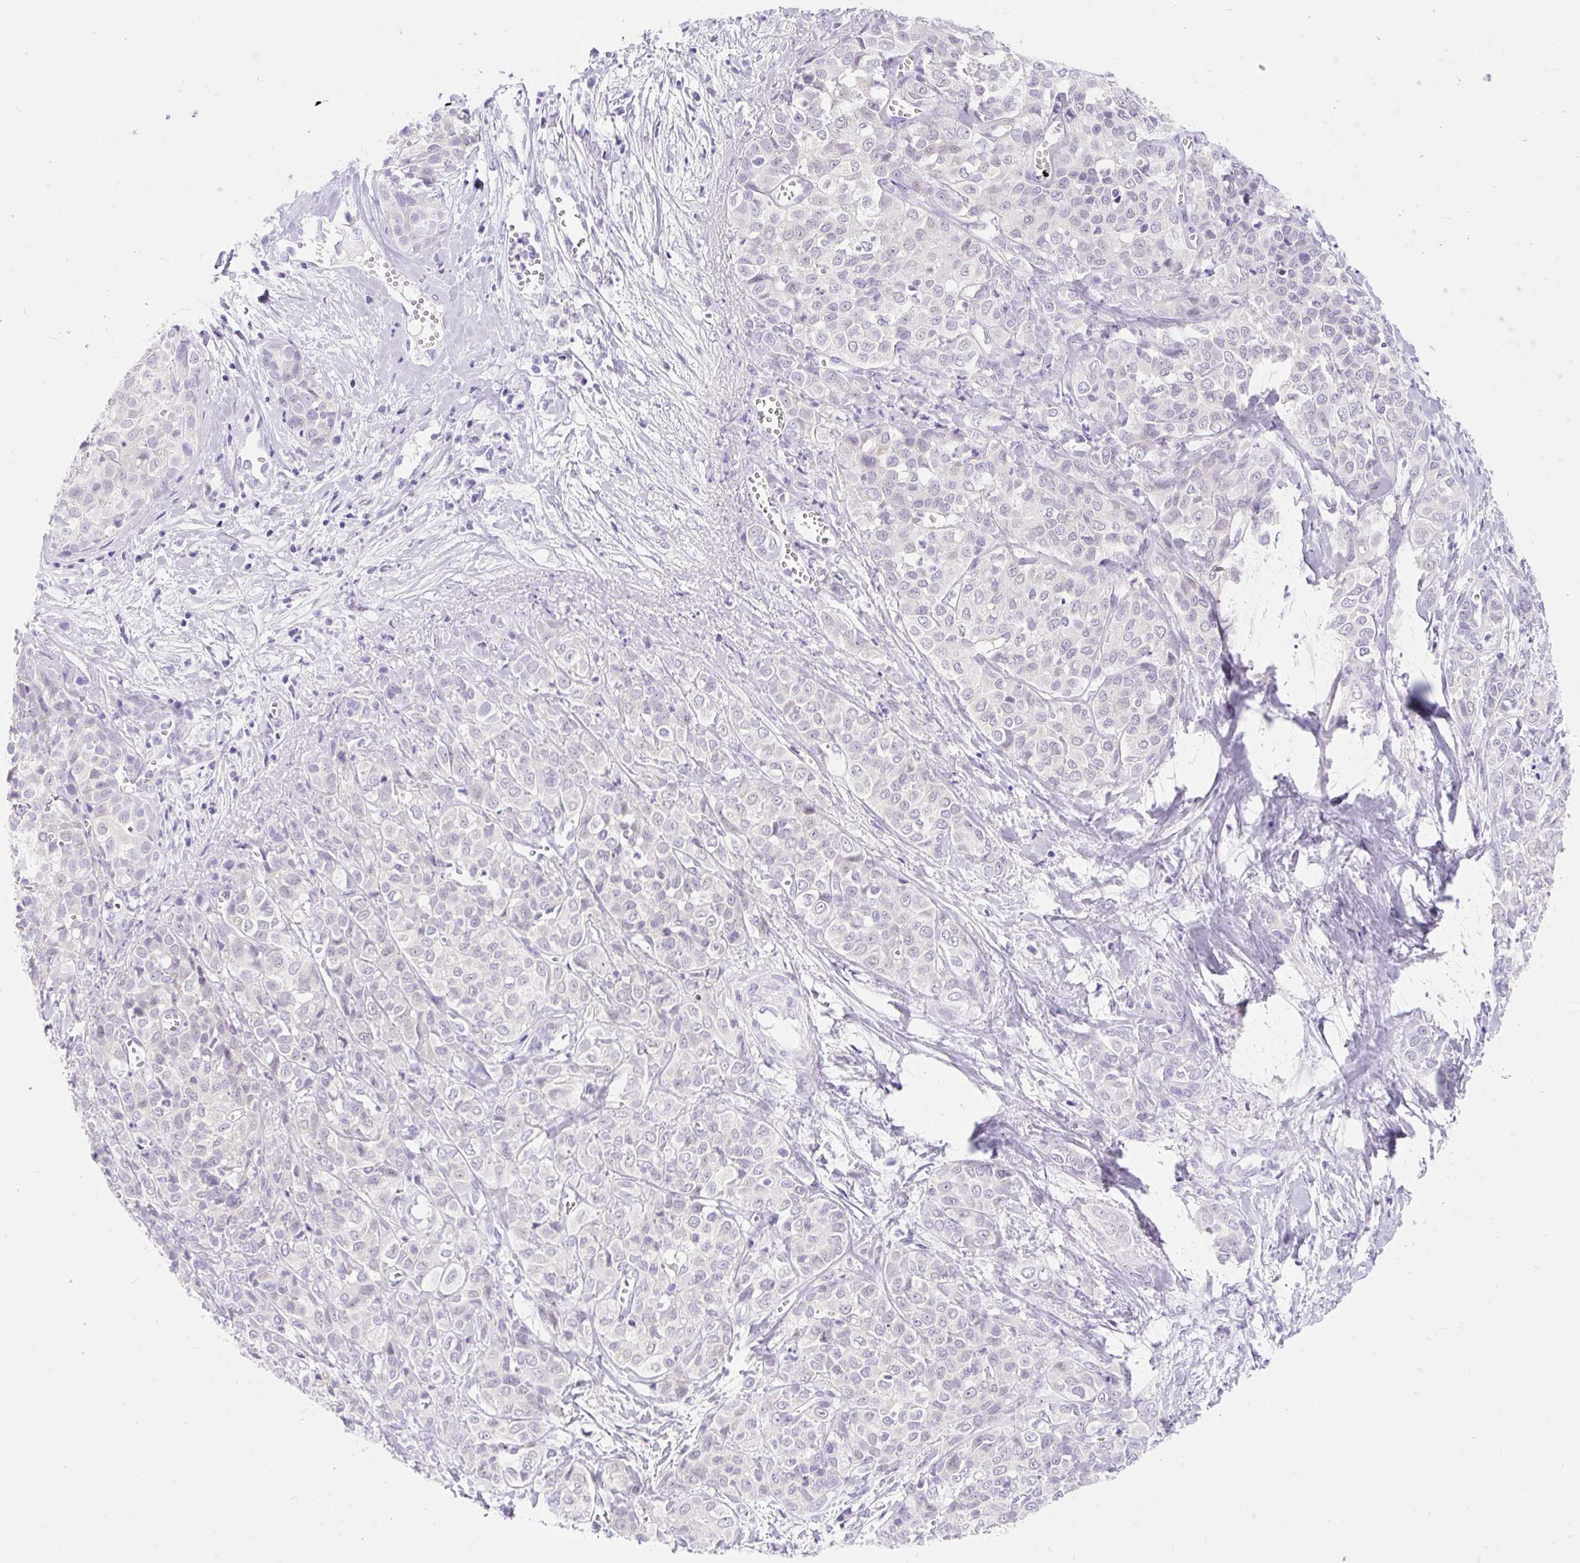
{"staining": {"intensity": "negative", "quantity": "none", "location": "none"}, "tissue": "liver cancer", "cell_type": "Tumor cells", "image_type": "cancer", "snomed": [{"axis": "morphology", "description": "Cholangiocarcinoma"}, {"axis": "topography", "description": "Liver"}], "caption": "An image of human liver cholangiocarcinoma is negative for staining in tumor cells.", "gene": "ITPK1", "patient": {"sex": "female", "age": 77}}